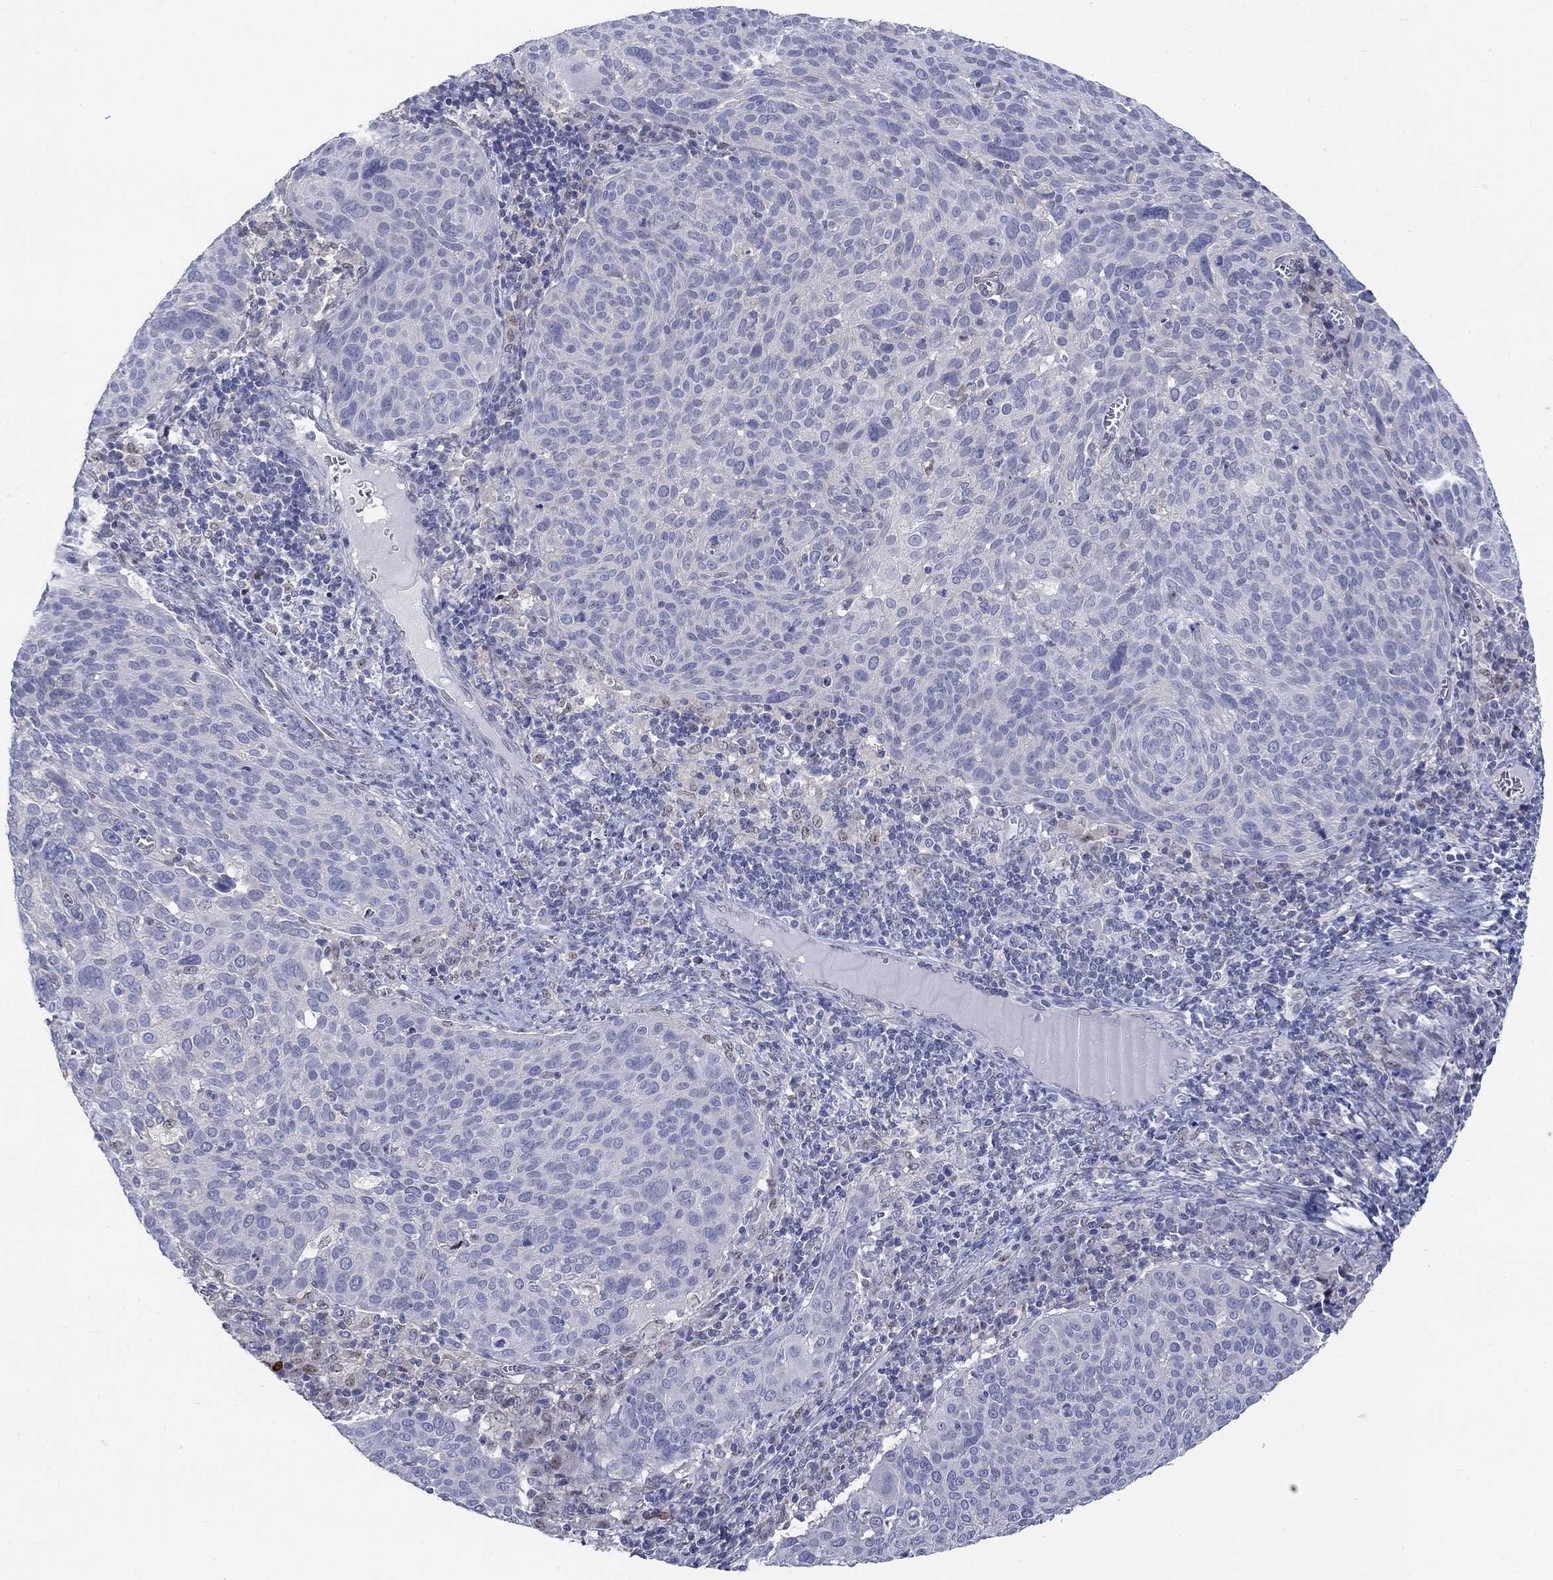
{"staining": {"intensity": "negative", "quantity": "none", "location": "none"}, "tissue": "cervical cancer", "cell_type": "Tumor cells", "image_type": "cancer", "snomed": [{"axis": "morphology", "description": "Squamous cell carcinoma, NOS"}, {"axis": "topography", "description": "Cervix"}], "caption": "This is an IHC image of human squamous cell carcinoma (cervical). There is no expression in tumor cells.", "gene": "EGFLAM", "patient": {"sex": "female", "age": 39}}